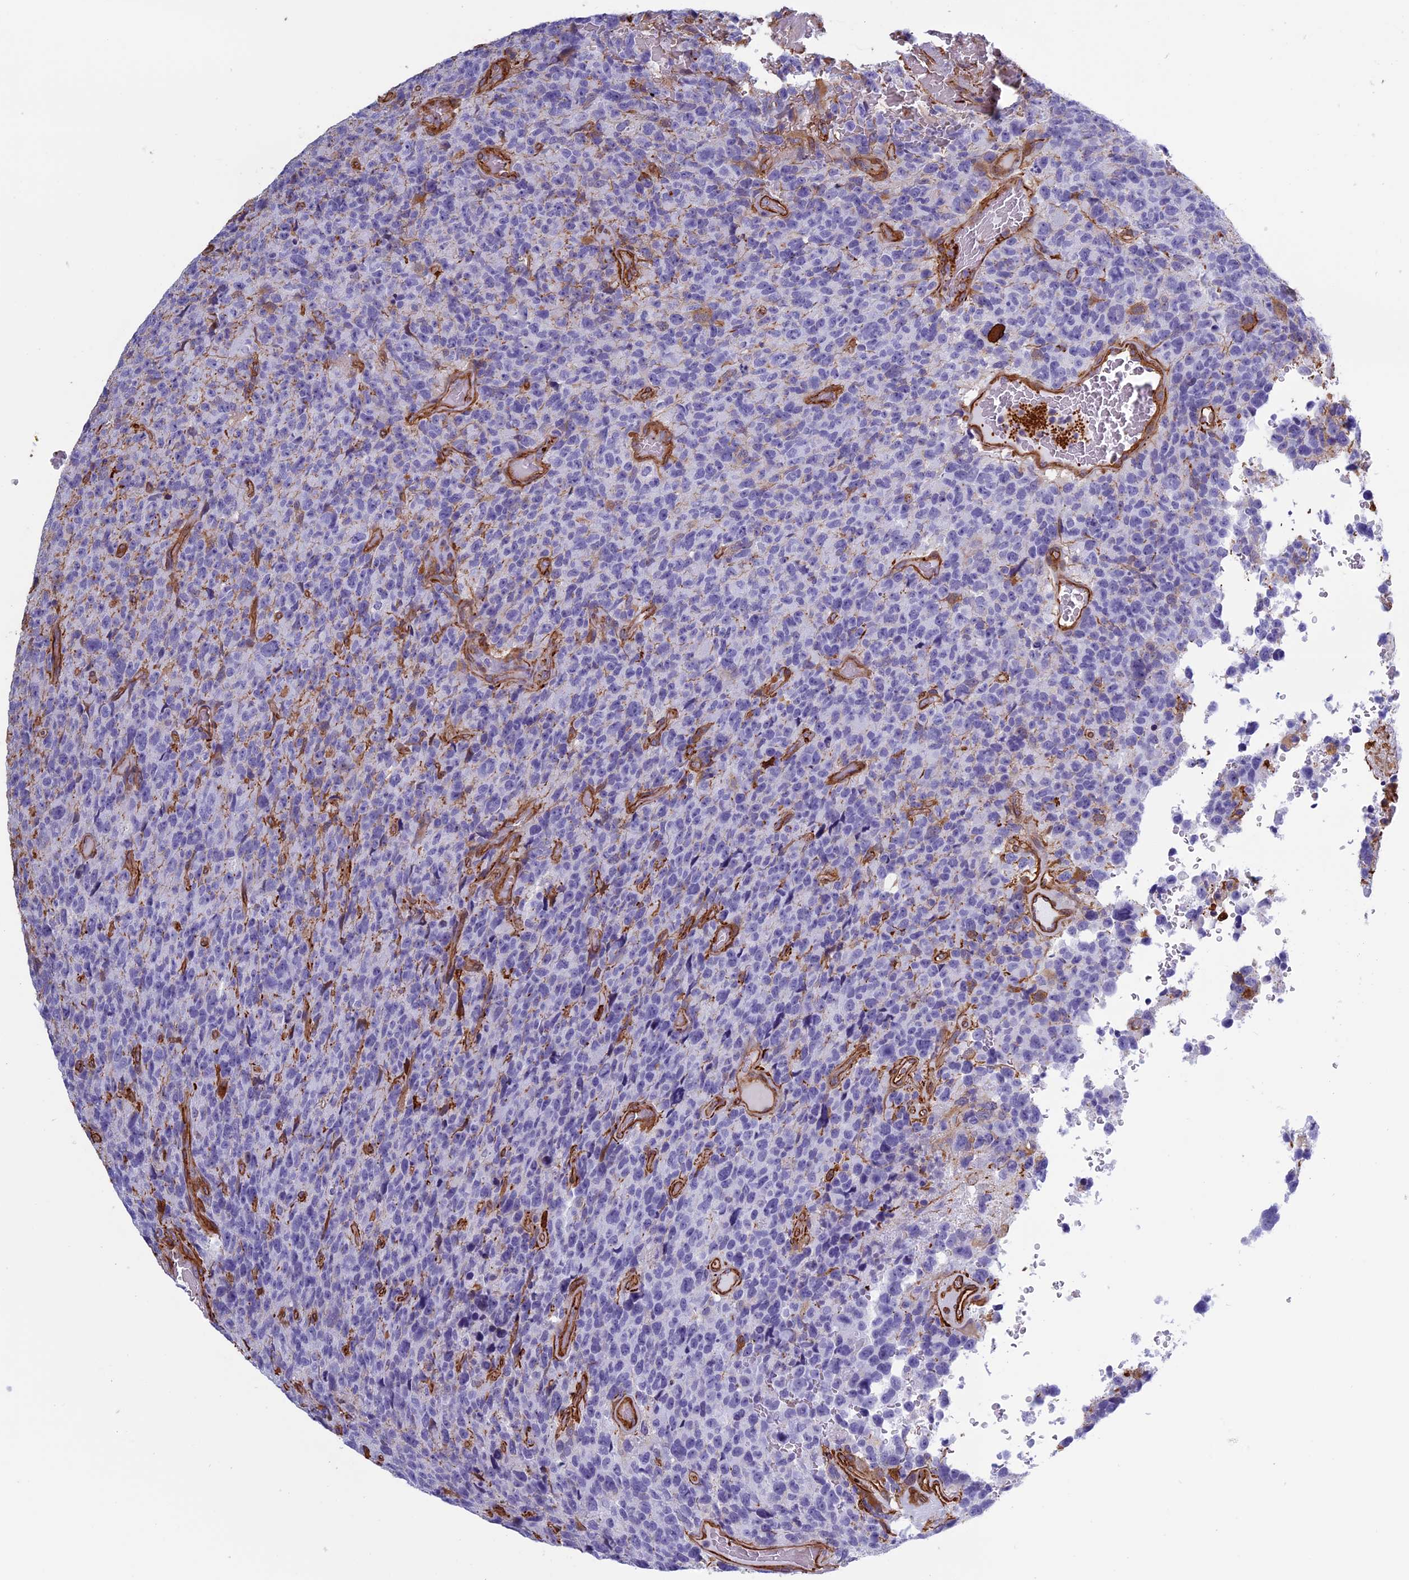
{"staining": {"intensity": "negative", "quantity": "none", "location": "none"}, "tissue": "glioma", "cell_type": "Tumor cells", "image_type": "cancer", "snomed": [{"axis": "morphology", "description": "Glioma, malignant, High grade"}, {"axis": "topography", "description": "Brain"}], "caption": "An immunohistochemistry image of glioma is shown. There is no staining in tumor cells of glioma.", "gene": "ANGPTL2", "patient": {"sex": "male", "age": 69}}